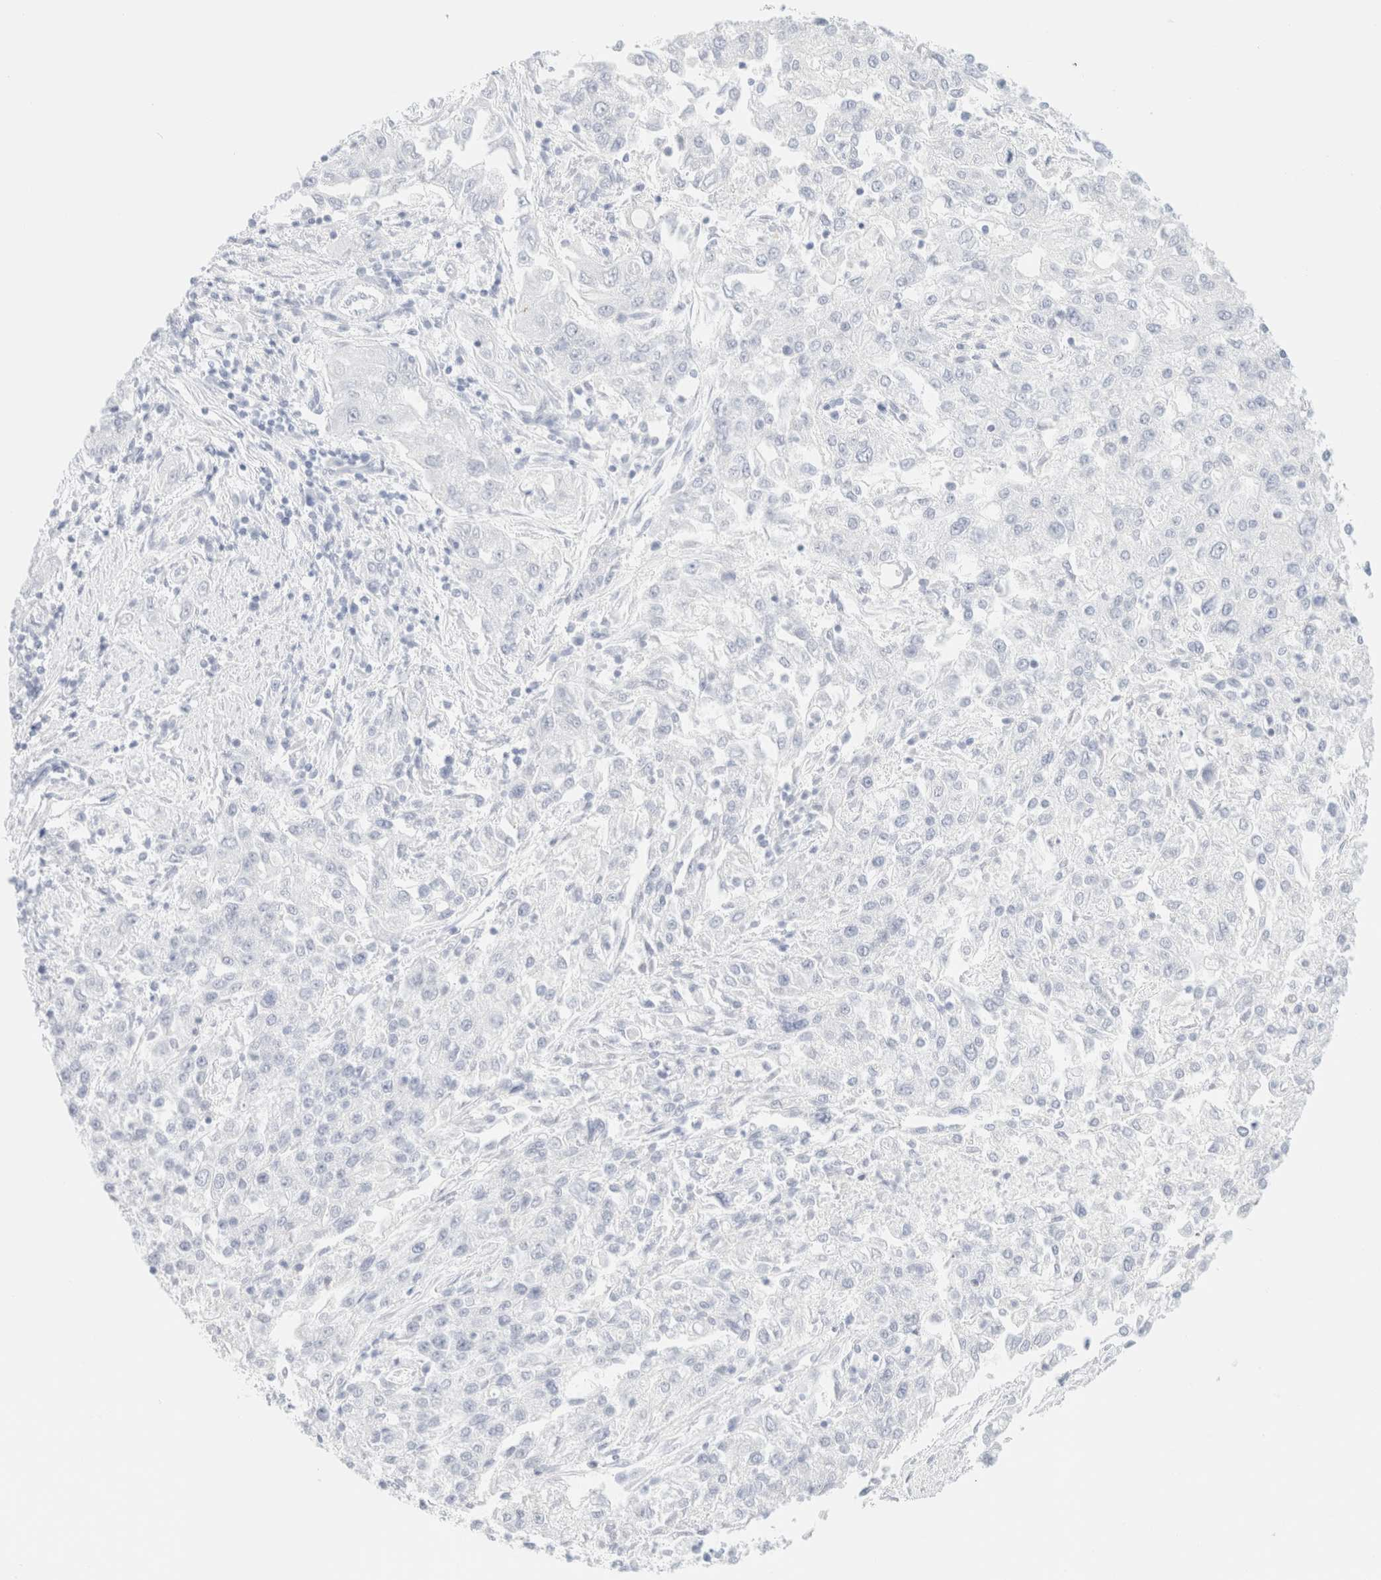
{"staining": {"intensity": "negative", "quantity": "none", "location": "none"}, "tissue": "endometrial cancer", "cell_type": "Tumor cells", "image_type": "cancer", "snomed": [{"axis": "morphology", "description": "Adenocarcinoma, NOS"}, {"axis": "topography", "description": "Endometrium"}], "caption": "This is an IHC image of endometrial cancer (adenocarcinoma). There is no staining in tumor cells.", "gene": "KRT15", "patient": {"sex": "female", "age": 49}}